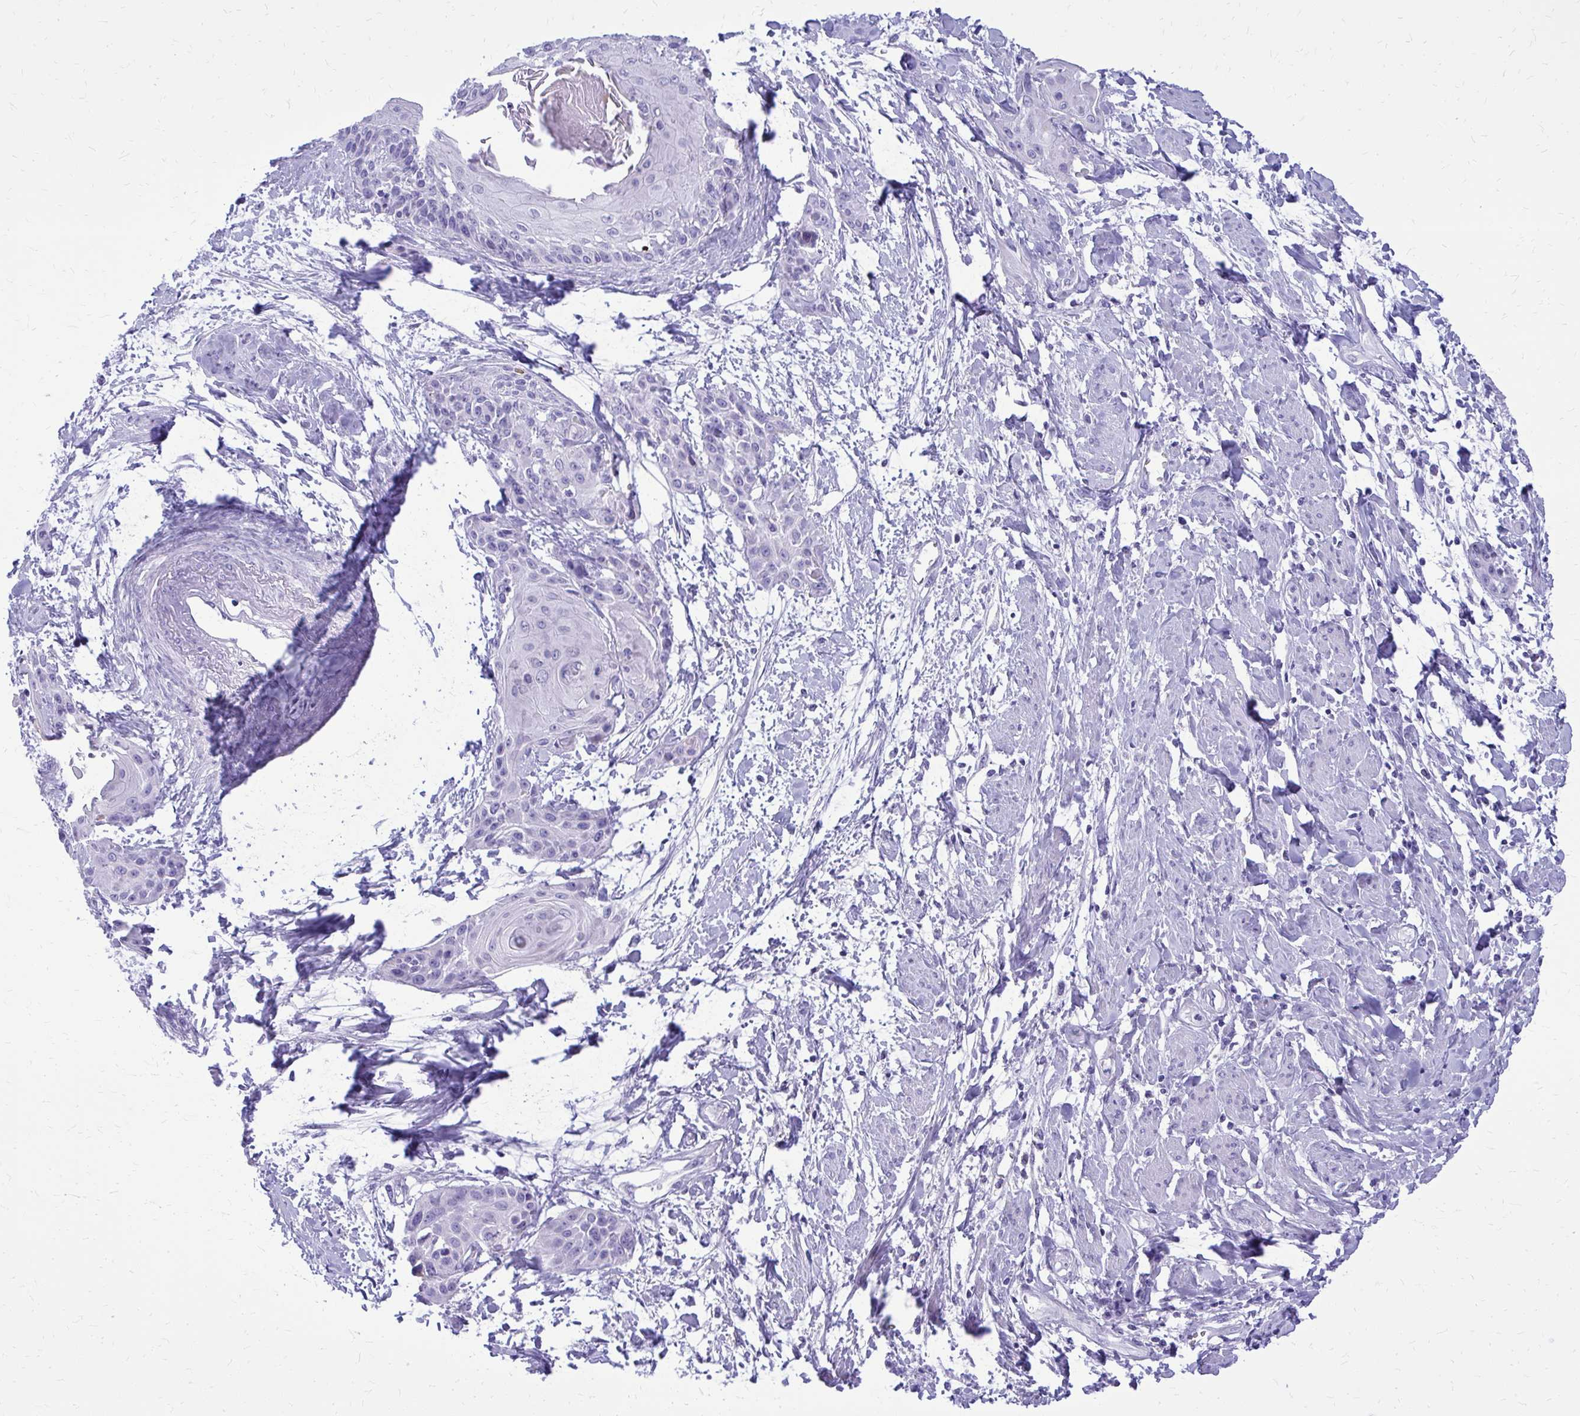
{"staining": {"intensity": "negative", "quantity": "none", "location": "none"}, "tissue": "cervical cancer", "cell_type": "Tumor cells", "image_type": "cancer", "snomed": [{"axis": "morphology", "description": "Squamous cell carcinoma, NOS"}, {"axis": "topography", "description": "Cervix"}], "caption": "Cervical cancer was stained to show a protein in brown. There is no significant positivity in tumor cells.", "gene": "BCL6B", "patient": {"sex": "female", "age": 57}}